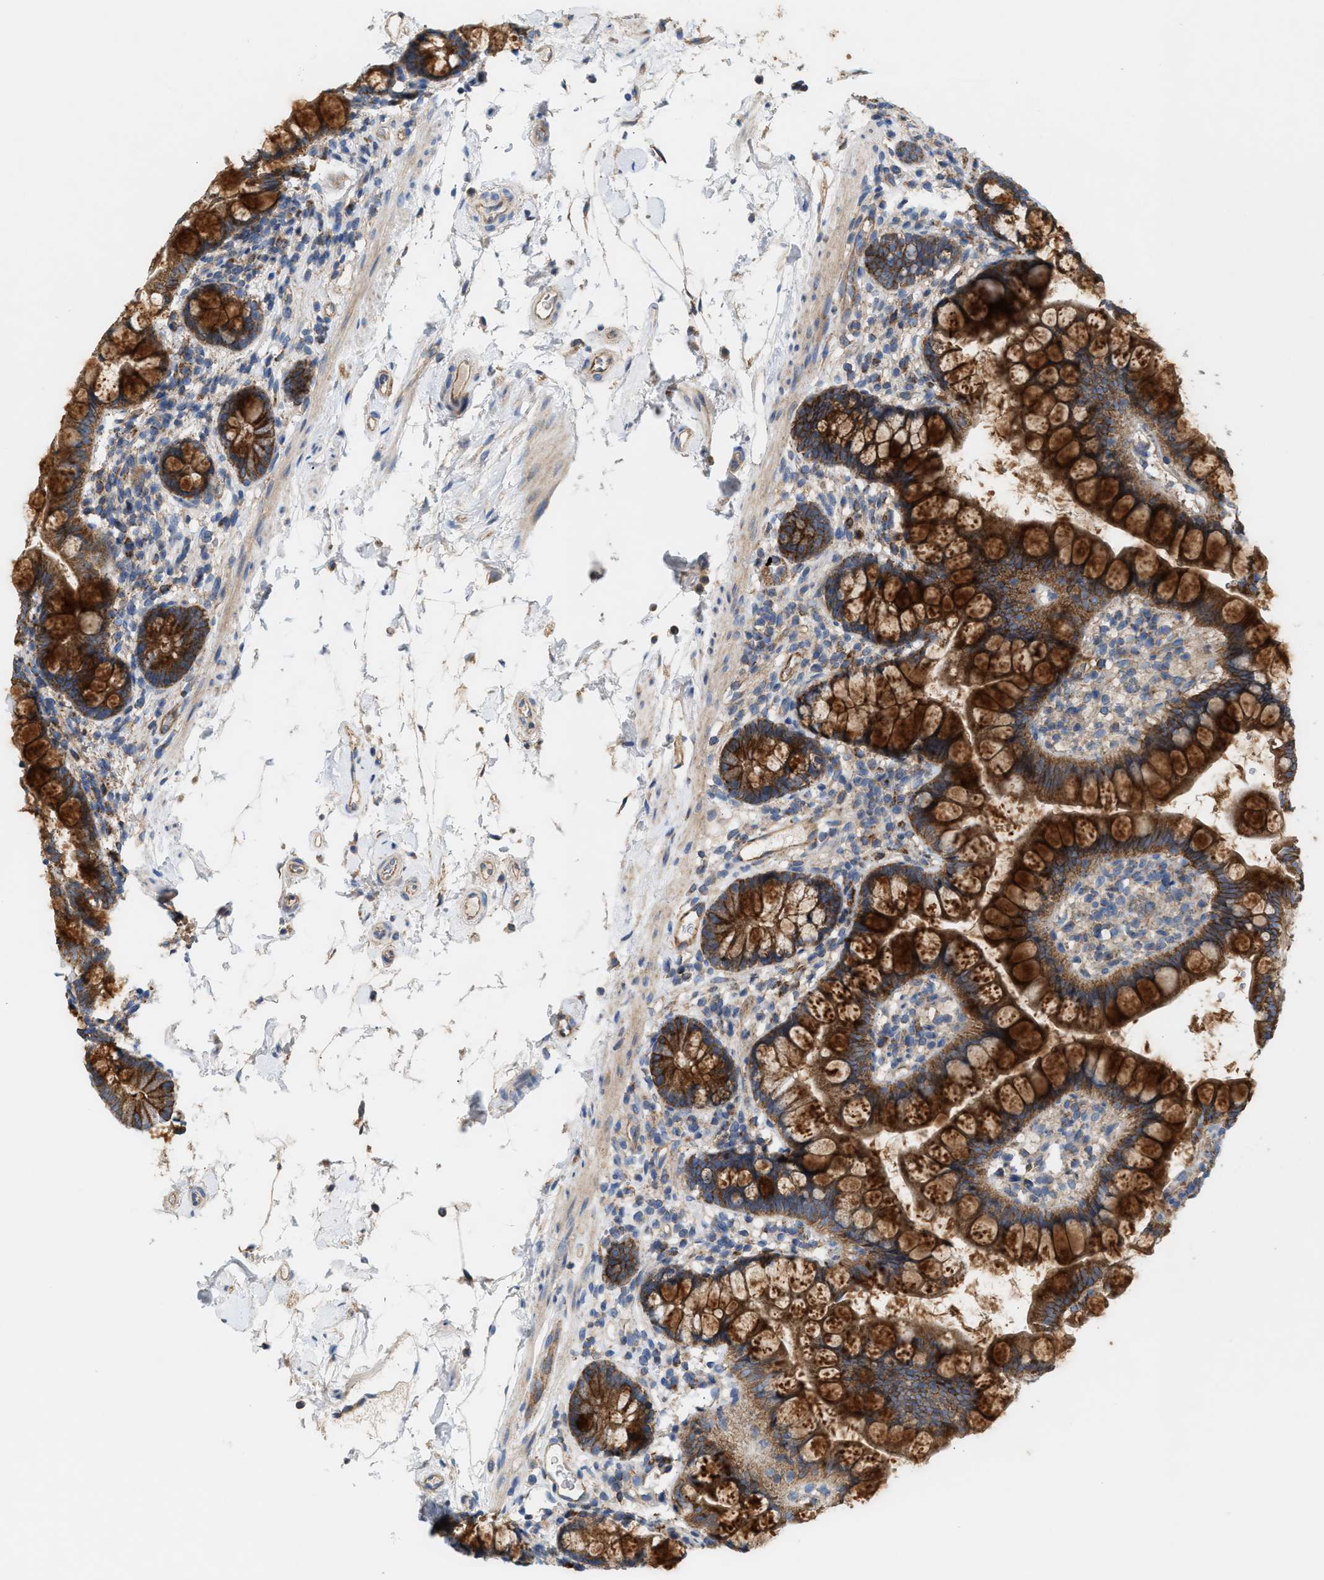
{"staining": {"intensity": "strong", "quantity": ">75%", "location": "cytoplasmic/membranous"}, "tissue": "small intestine", "cell_type": "Glandular cells", "image_type": "normal", "snomed": [{"axis": "morphology", "description": "Normal tissue, NOS"}, {"axis": "topography", "description": "Small intestine"}], "caption": "Immunohistochemistry photomicrograph of benign small intestine stained for a protein (brown), which reveals high levels of strong cytoplasmic/membranous positivity in about >75% of glandular cells.", "gene": "OXSM", "patient": {"sex": "female", "age": 84}}